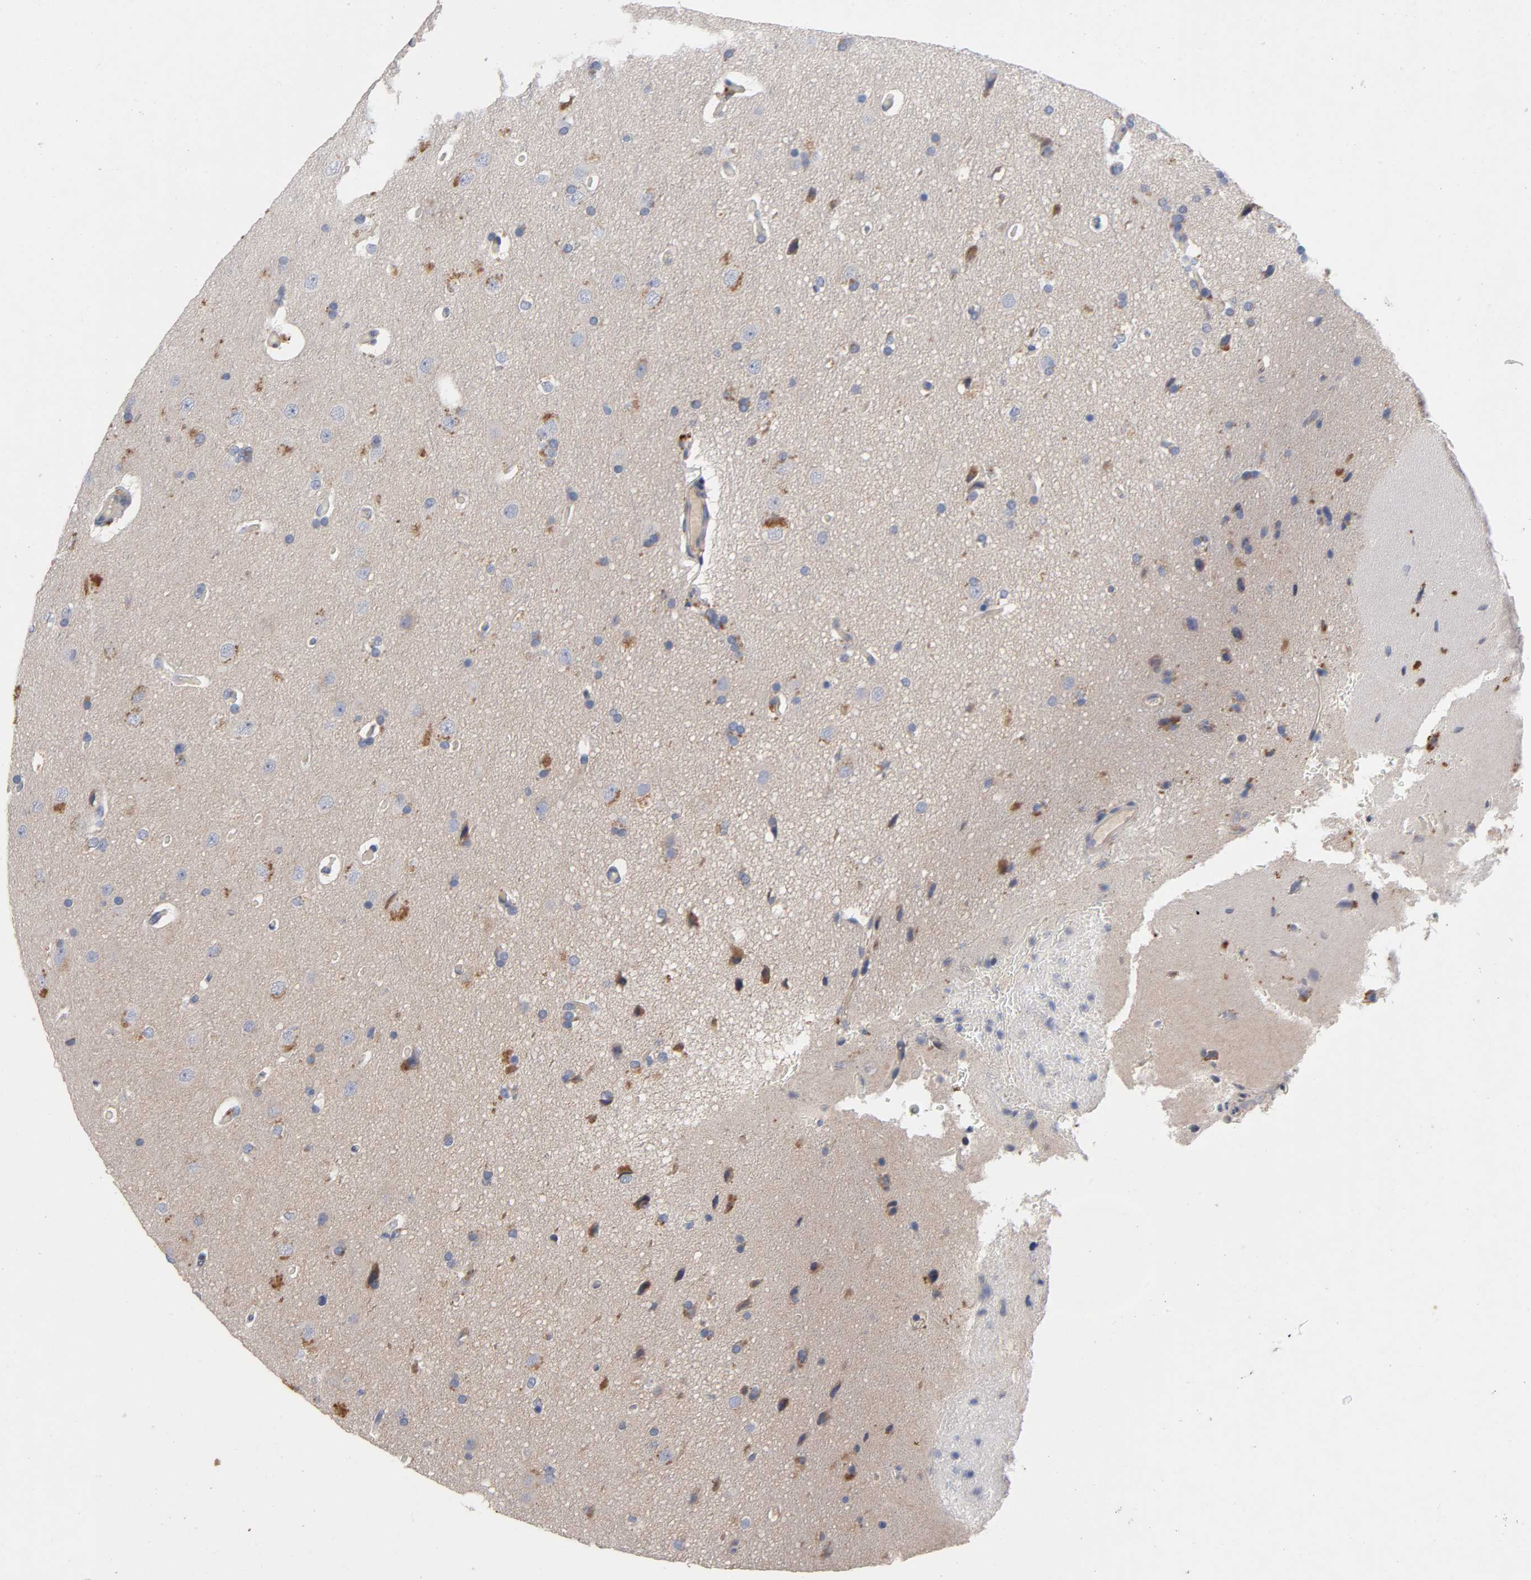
{"staining": {"intensity": "negative", "quantity": "none", "location": "none"}, "tissue": "glioma", "cell_type": "Tumor cells", "image_type": "cancer", "snomed": [{"axis": "morphology", "description": "Glioma, malignant, Low grade"}, {"axis": "topography", "description": "Cerebral cortex"}], "caption": "A histopathology image of glioma stained for a protein shows no brown staining in tumor cells.", "gene": "CCDC134", "patient": {"sex": "female", "age": 47}}